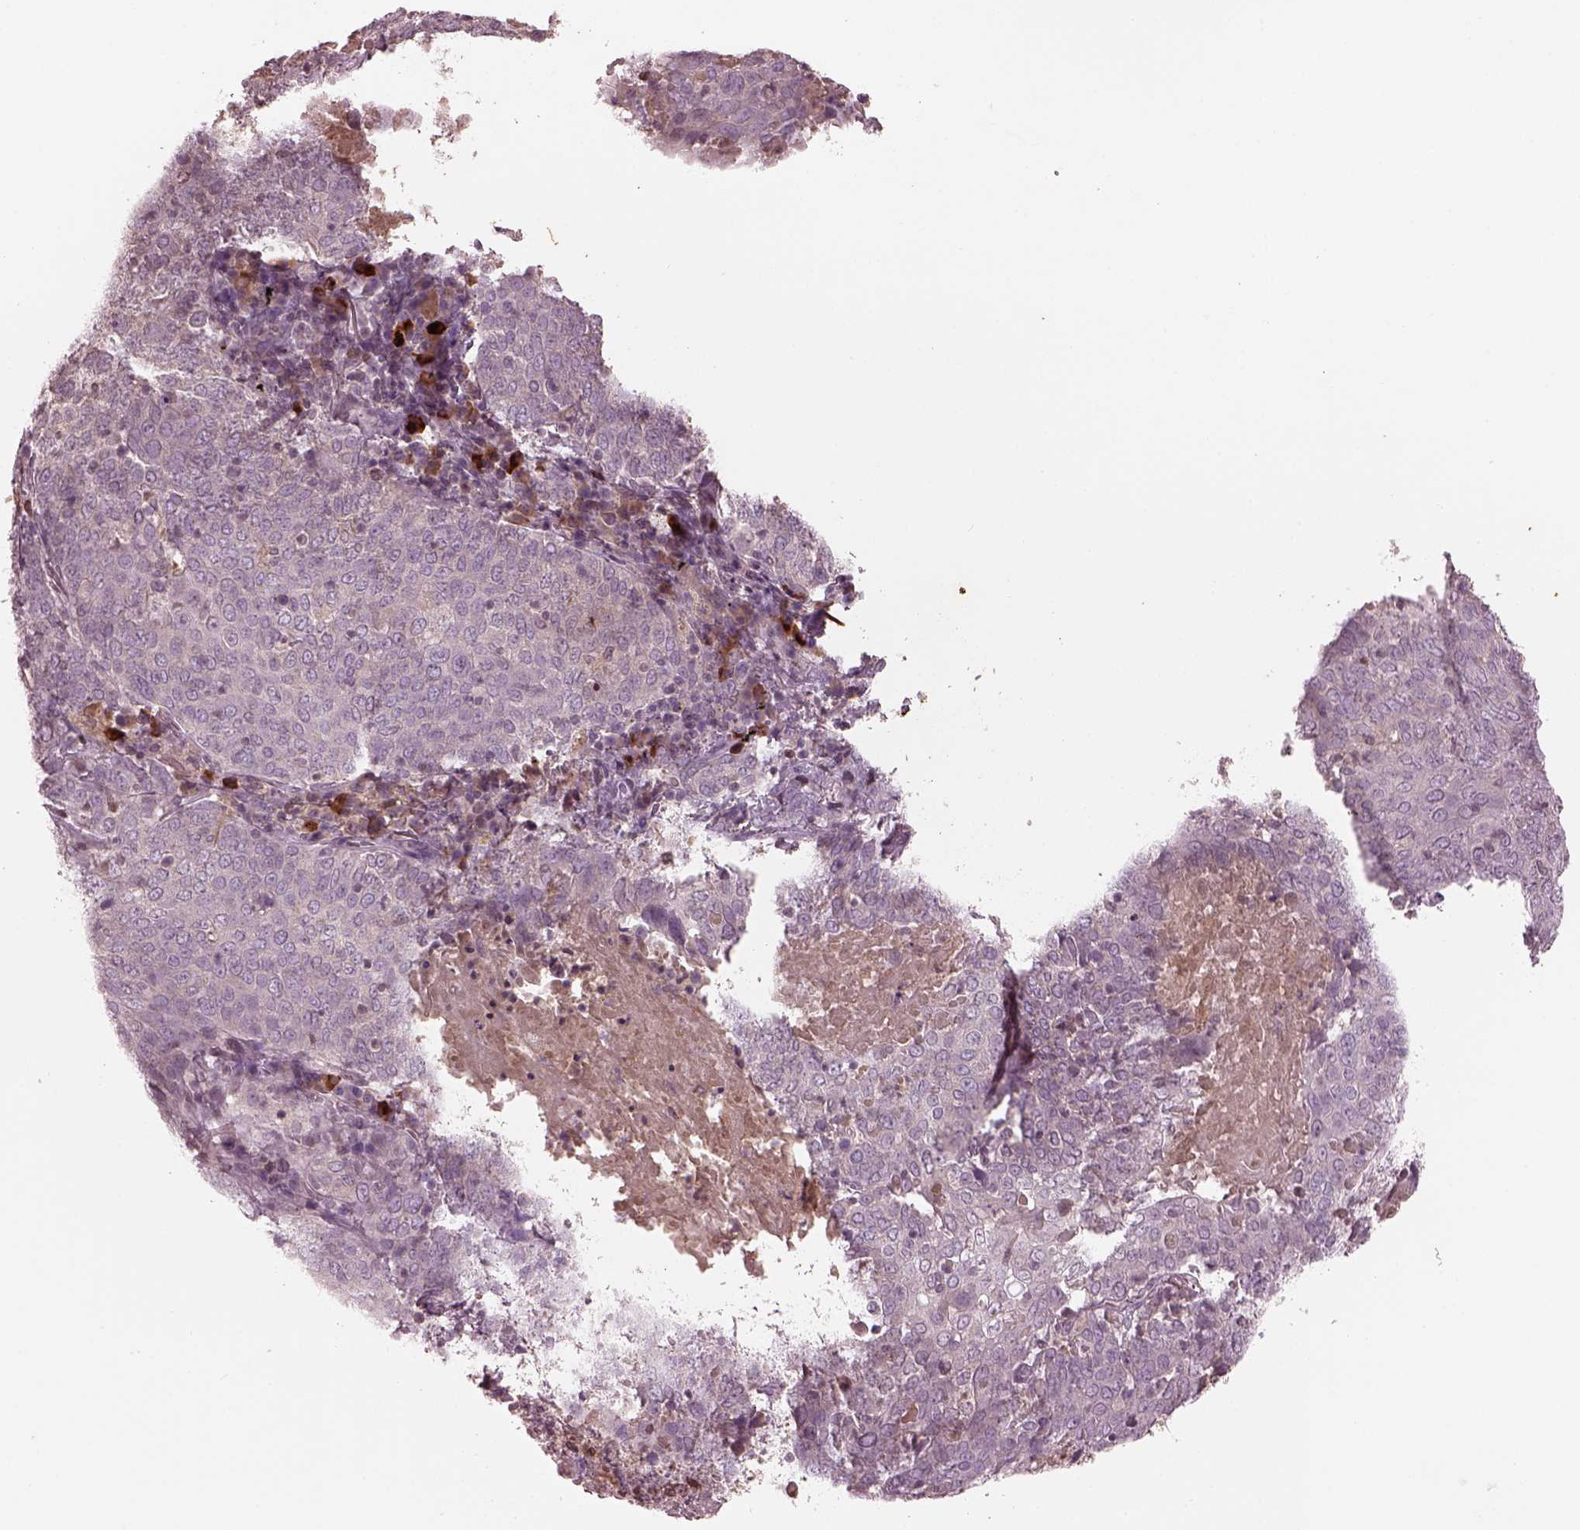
{"staining": {"intensity": "negative", "quantity": "none", "location": "none"}, "tissue": "lung cancer", "cell_type": "Tumor cells", "image_type": "cancer", "snomed": [{"axis": "morphology", "description": "Squamous cell carcinoma, NOS"}, {"axis": "topography", "description": "Lung"}], "caption": "Tumor cells show no significant protein staining in lung cancer (squamous cell carcinoma).", "gene": "PTX4", "patient": {"sex": "male", "age": 82}}